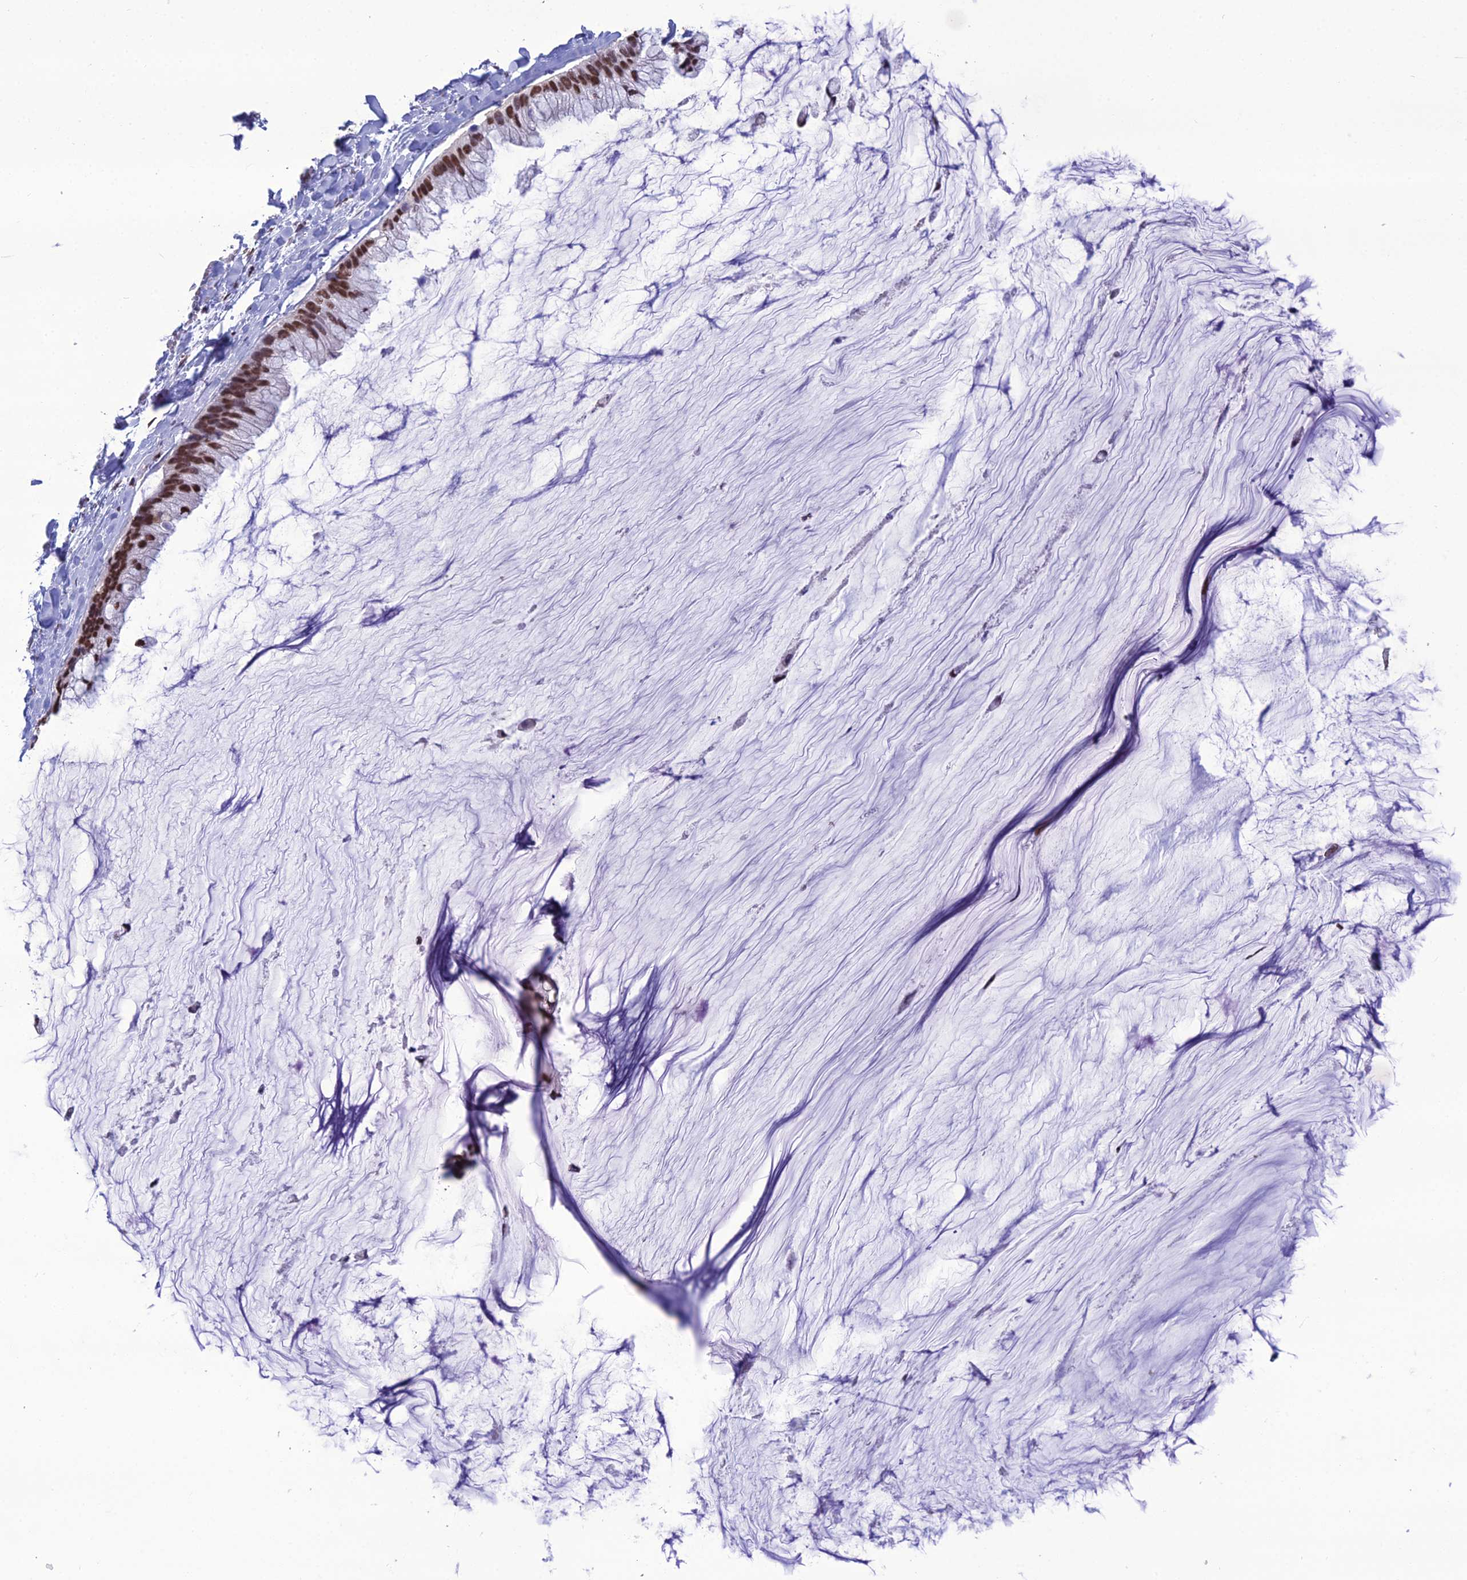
{"staining": {"intensity": "strong", "quantity": ">75%", "location": "nuclear"}, "tissue": "ovarian cancer", "cell_type": "Tumor cells", "image_type": "cancer", "snomed": [{"axis": "morphology", "description": "Cystadenocarcinoma, mucinous, NOS"}, {"axis": "topography", "description": "Ovary"}], "caption": "The photomicrograph shows staining of ovarian cancer, revealing strong nuclear protein staining (brown color) within tumor cells.", "gene": "PRAMEF12", "patient": {"sex": "female", "age": 39}}